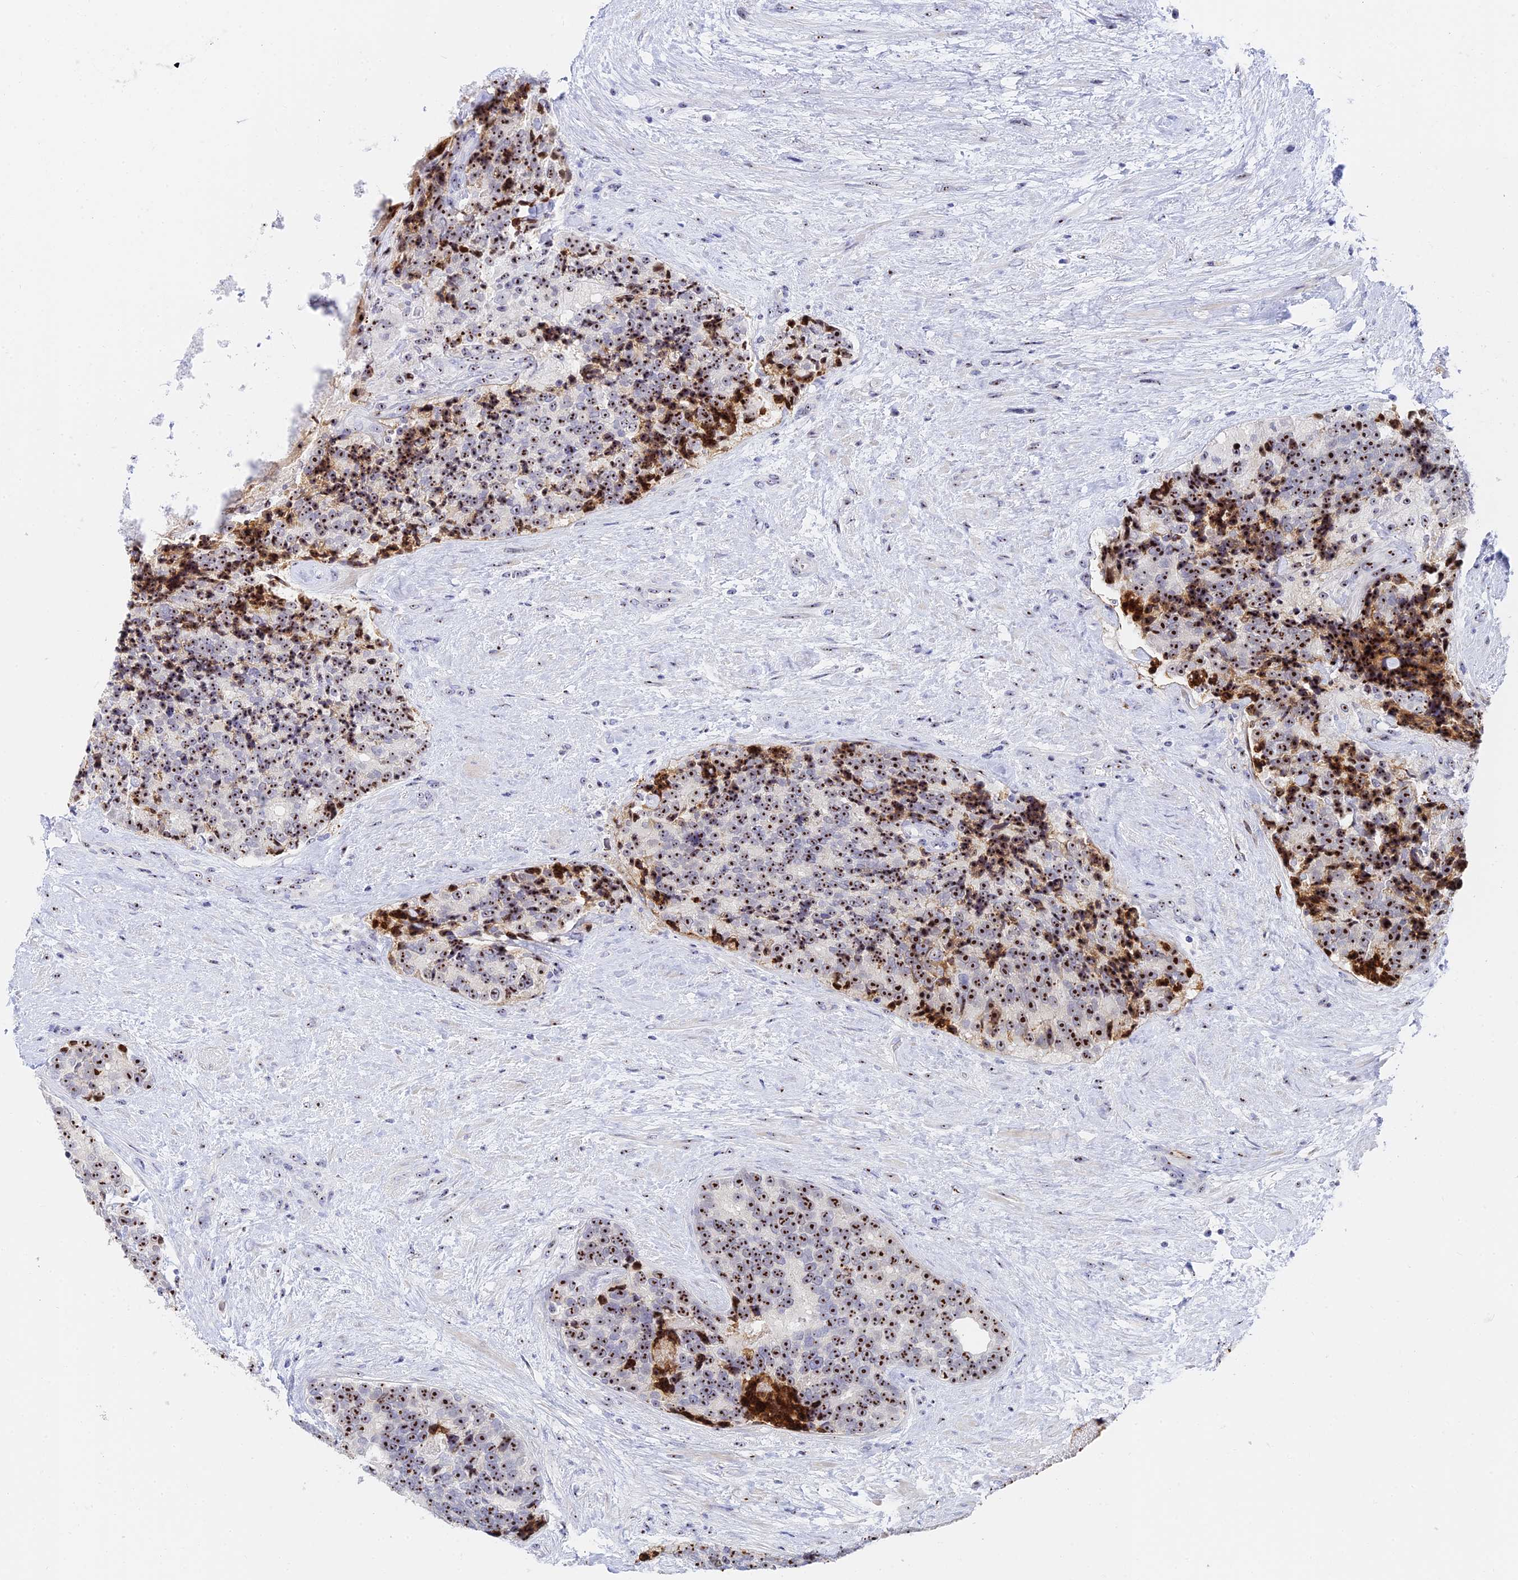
{"staining": {"intensity": "strong", "quantity": ">75%", "location": "nuclear"}, "tissue": "prostate cancer", "cell_type": "Tumor cells", "image_type": "cancer", "snomed": [{"axis": "morphology", "description": "Adenocarcinoma, High grade"}, {"axis": "topography", "description": "Prostate"}], "caption": "Prostate cancer (adenocarcinoma (high-grade)) stained with a protein marker shows strong staining in tumor cells.", "gene": "RSL1D1", "patient": {"sex": "male", "age": 70}}